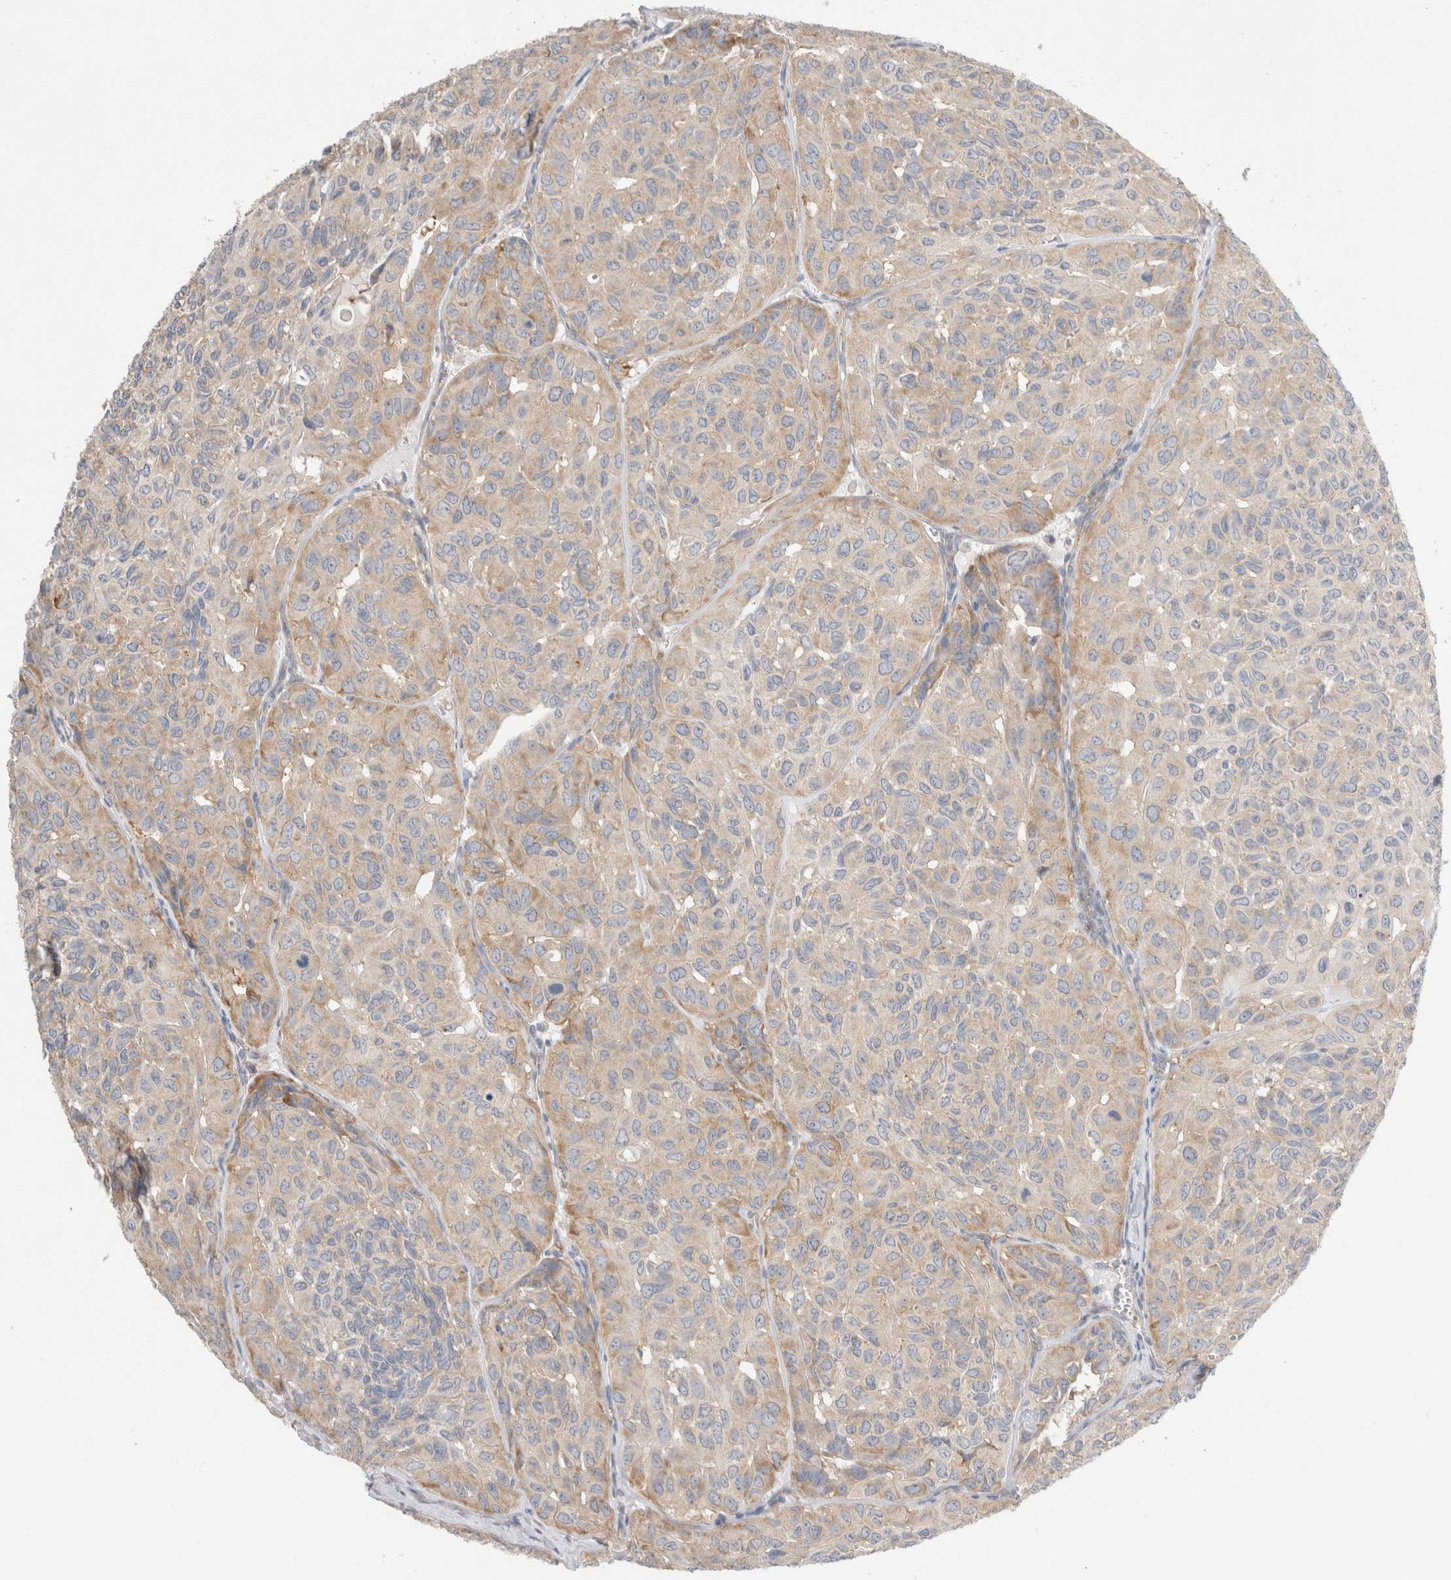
{"staining": {"intensity": "moderate", "quantity": "<25%", "location": "cytoplasmic/membranous"}, "tissue": "head and neck cancer", "cell_type": "Tumor cells", "image_type": "cancer", "snomed": [{"axis": "morphology", "description": "Adenocarcinoma, NOS"}, {"axis": "topography", "description": "Salivary gland, NOS"}, {"axis": "topography", "description": "Head-Neck"}], "caption": "This is an image of immunohistochemistry staining of head and neck cancer (adenocarcinoma), which shows moderate staining in the cytoplasmic/membranous of tumor cells.", "gene": "ZNF23", "patient": {"sex": "female", "age": 76}}